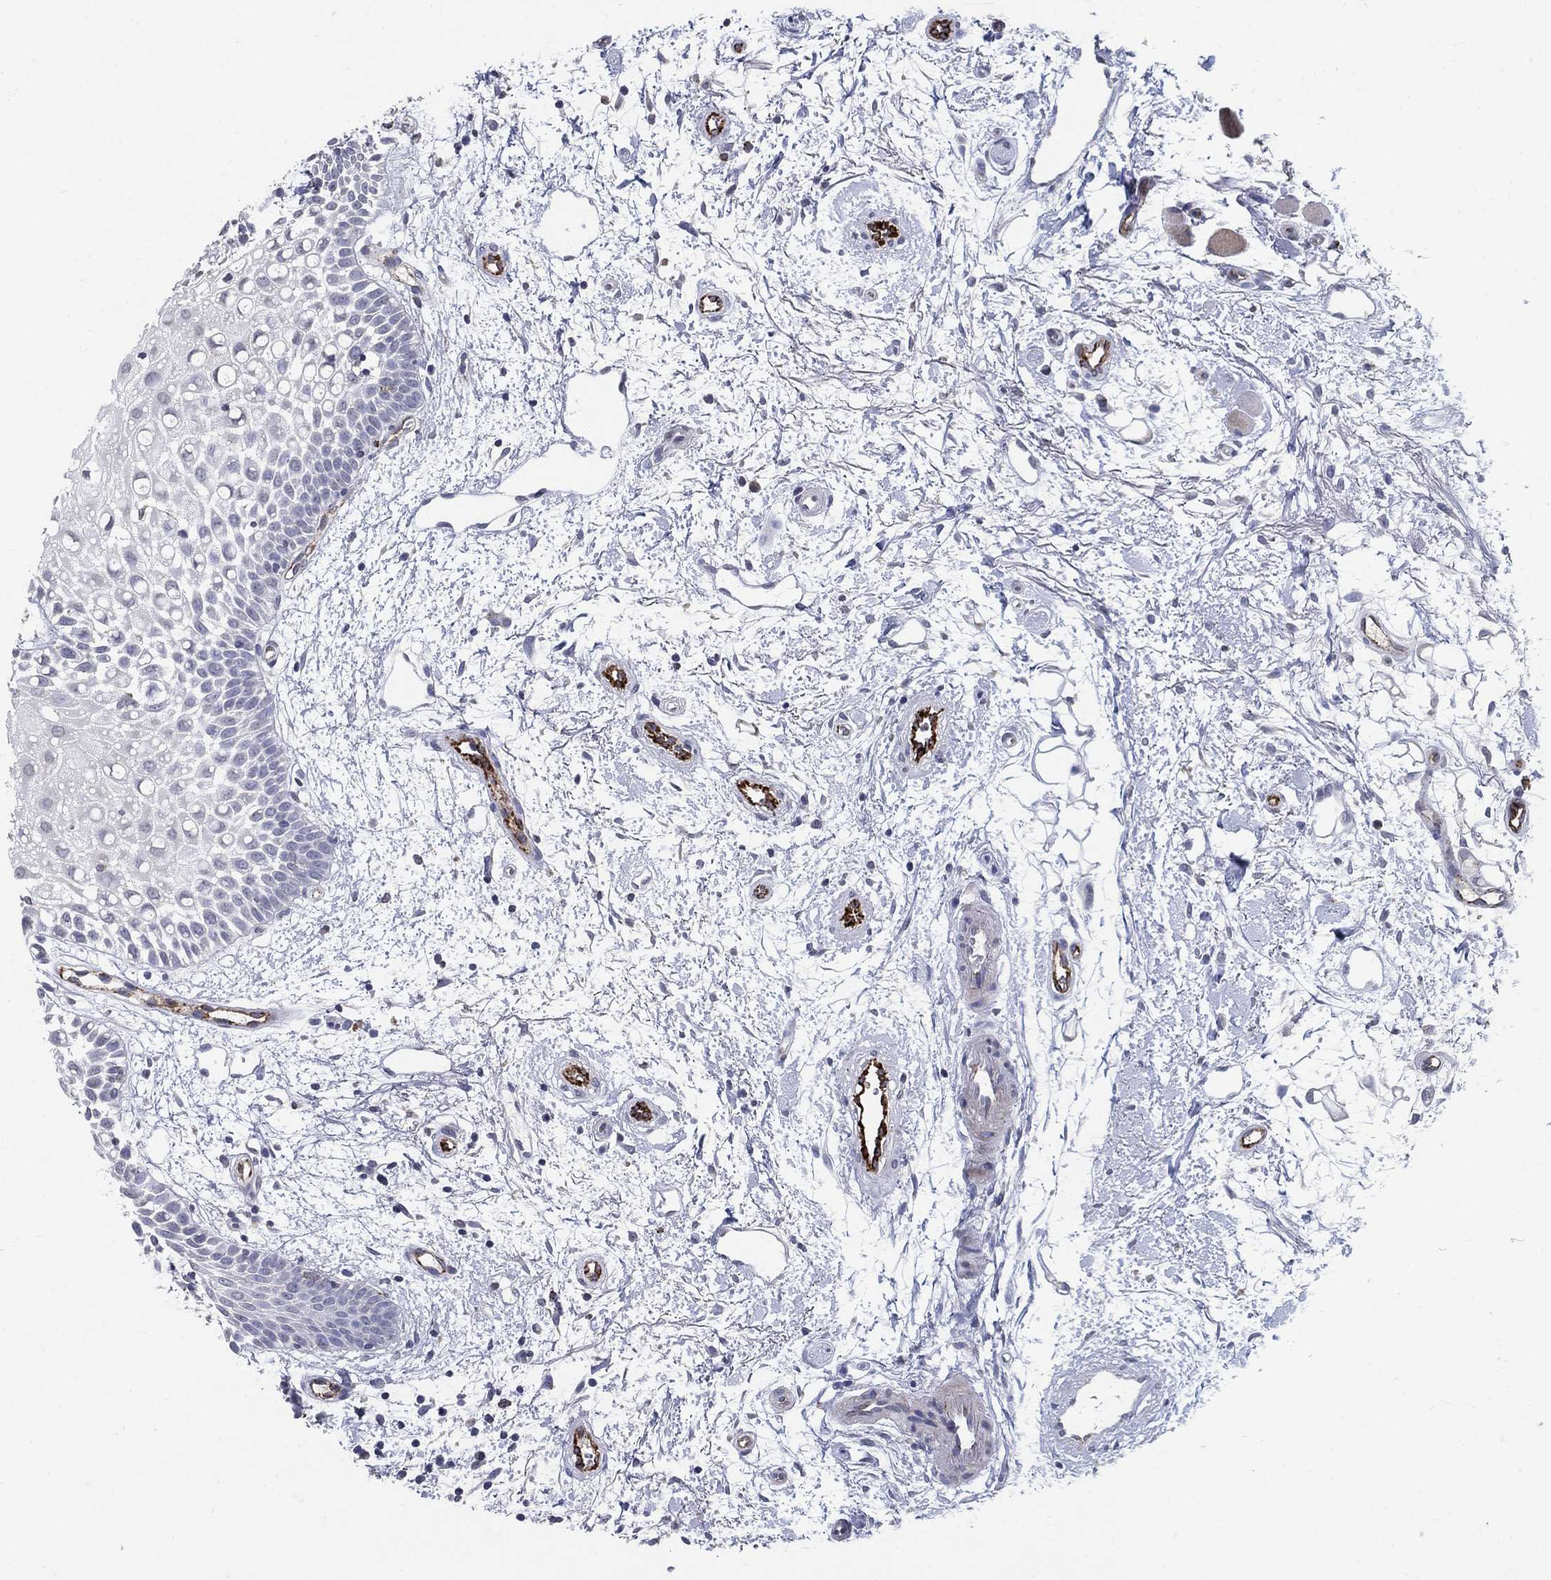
{"staining": {"intensity": "negative", "quantity": "none", "location": "none"}, "tissue": "oral mucosa", "cell_type": "Squamous epithelial cells", "image_type": "normal", "snomed": [{"axis": "morphology", "description": "Normal tissue, NOS"}, {"axis": "morphology", "description": "Squamous cell carcinoma, NOS"}, {"axis": "topography", "description": "Oral tissue"}, {"axis": "topography", "description": "Head-Neck"}], "caption": "Image shows no protein expression in squamous epithelial cells of unremarkable oral mucosa.", "gene": "TINAG", "patient": {"sex": "female", "age": 75}}